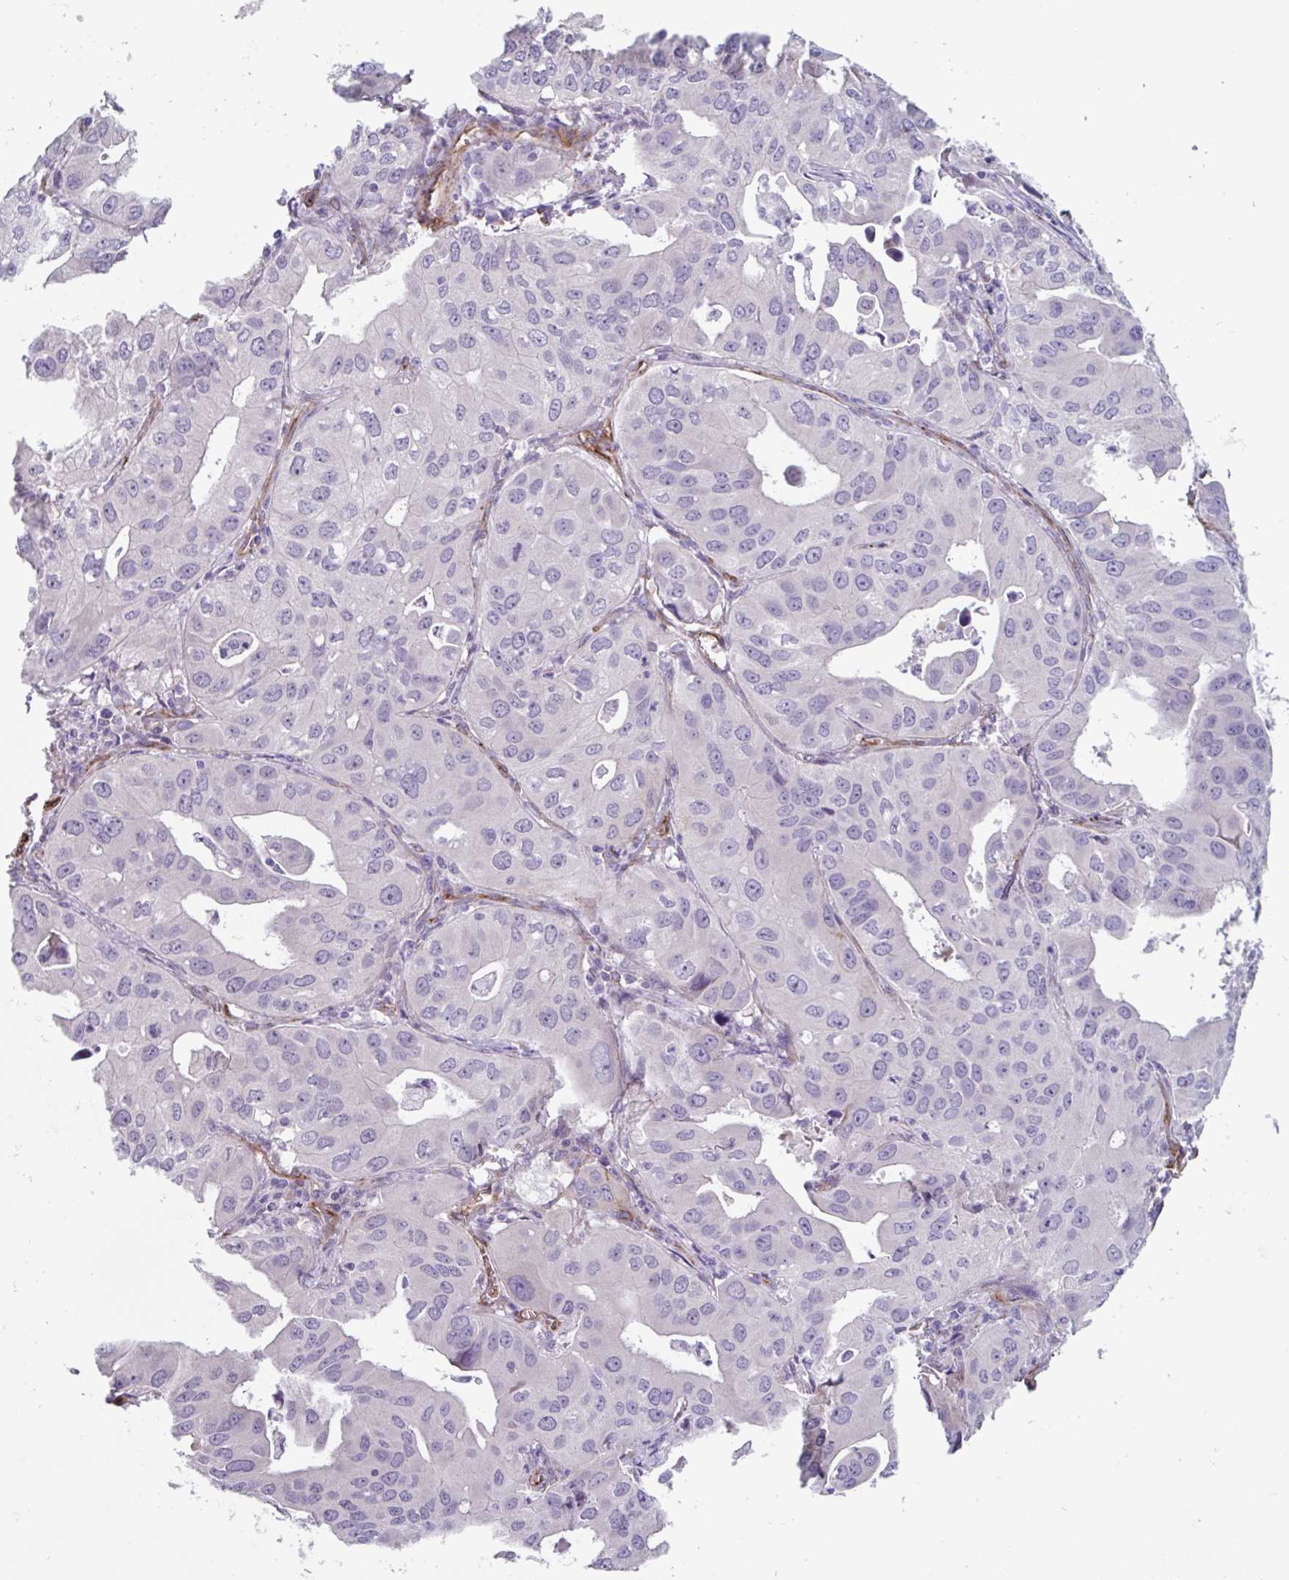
{"staining": {"intensity": "negative", "quantity": "none", "location": "none"}, "tissue": "lung cancer", "cell_type": "Tumor cells", "image_type": "cancer", "snomed": [{"axis": "morphology", "description": "Adenocarcinoma, NOS"}, {"axis": "topography", "description": "Lung"}], "caption": "This is a image of immunohistochemistry staining of lung cancer, which shows no expression in tumor cells.", "gene": "CITED4", "patient": {"sex": "male", "age": 48}}